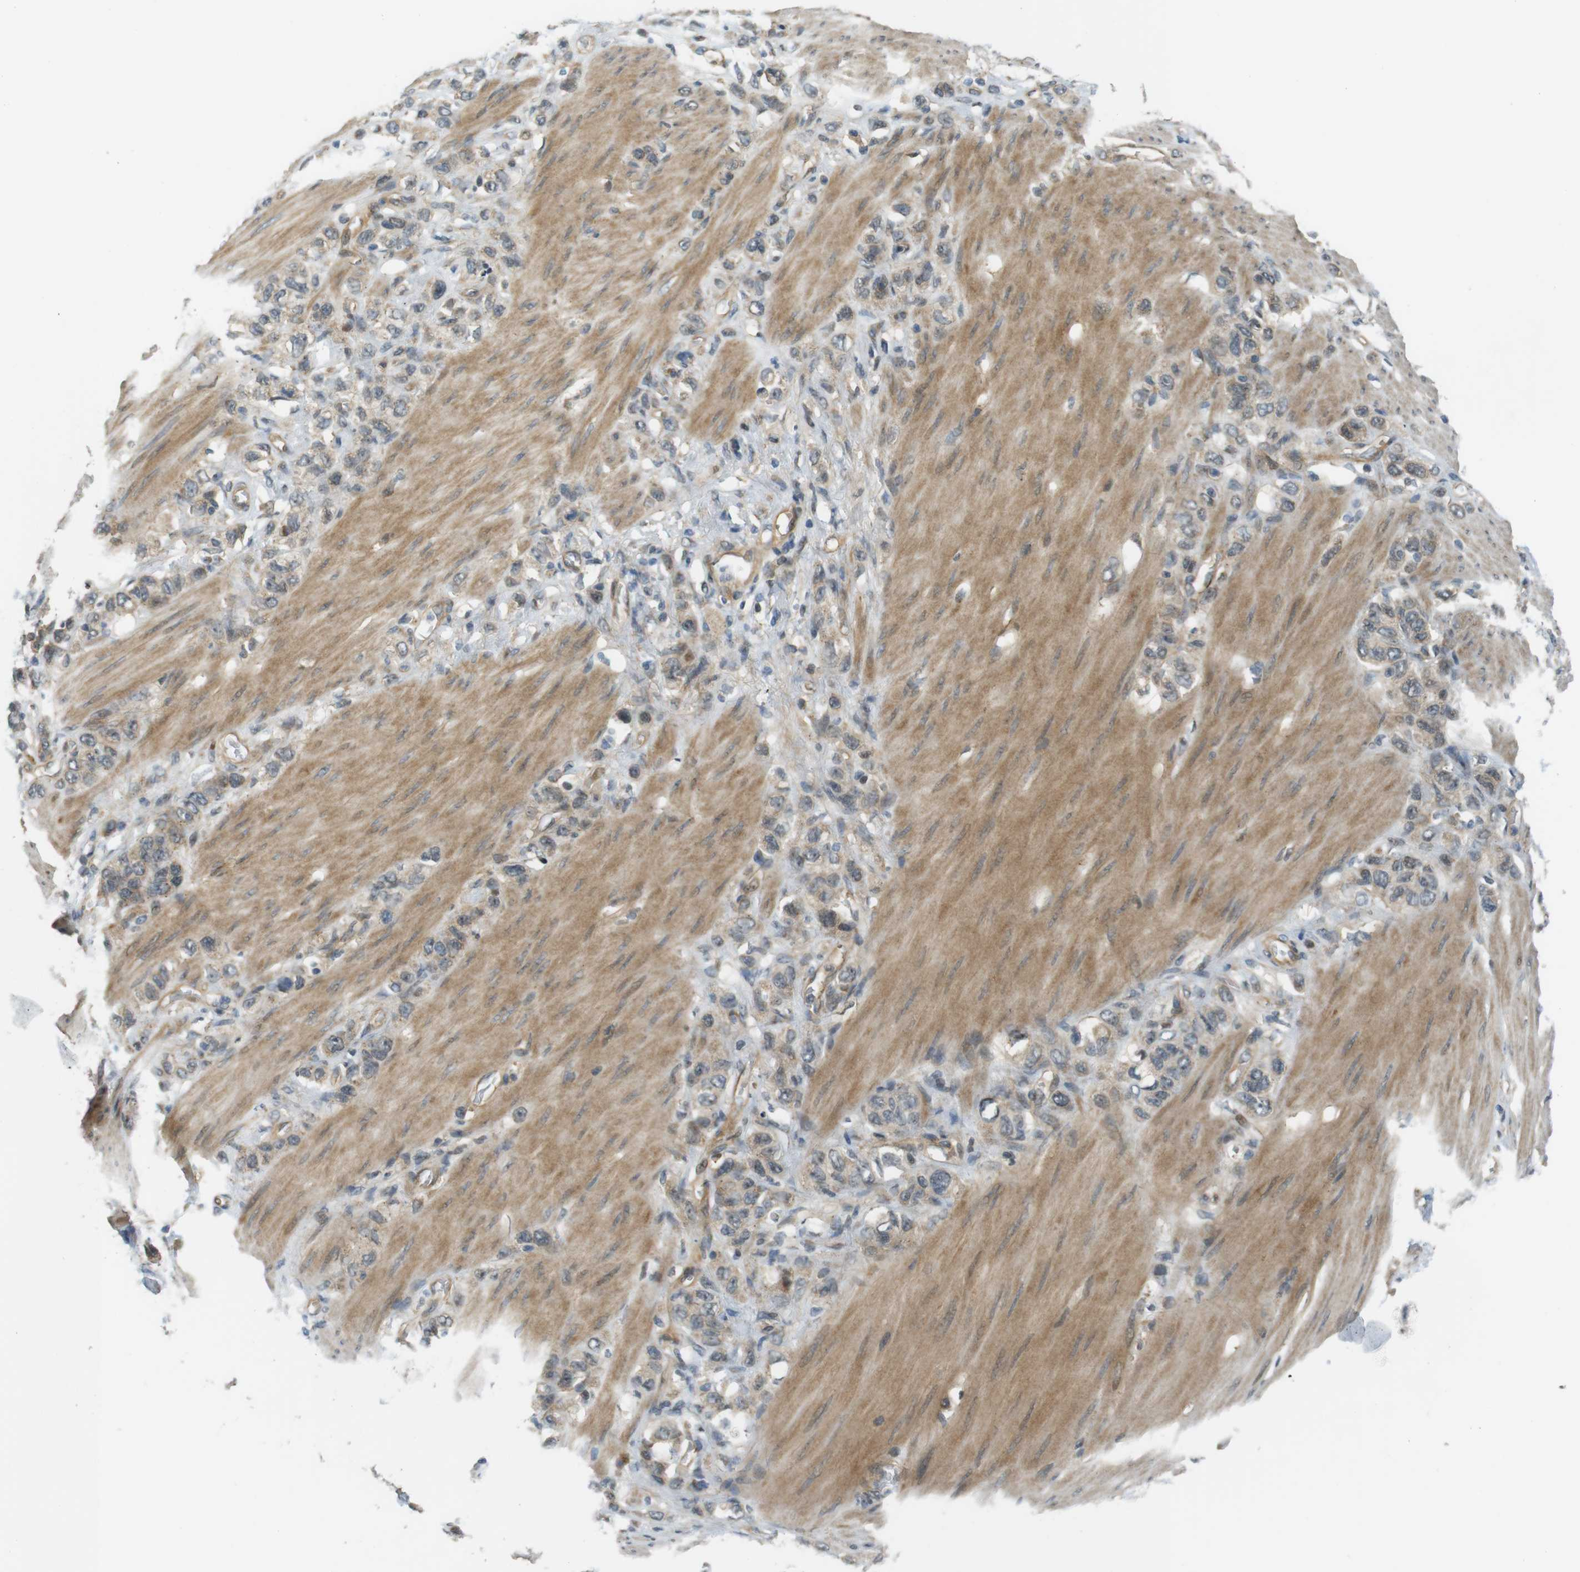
{"staining": {"intensity": "weak", "quantity": ">75%", "location": "cytoplasmic/membranous"}, "tissue": "stomach cancer", "cell_type": "Tumor cells", "image_type": "cancer", "snomed": [{"axis": "morphology", "description": "Adenocarcinoma, NOS"}, {"axis": "morphology", "description": "Adenocarcinoma, High grade"}, {"axis": "topography", "description": "Stomach, upper"}, {"axis": "topography", "description": "Stomach, lower"}], "caption": "There is low levels of weak cytoplasmic/membranous positivity in tumor cells of stomach high-grade adenocarcinoma, as demonstrated by immunohistochemical staining (brown color).", "gene": "TSPAN9", "patient": {"sex": "female", "age": 65}}